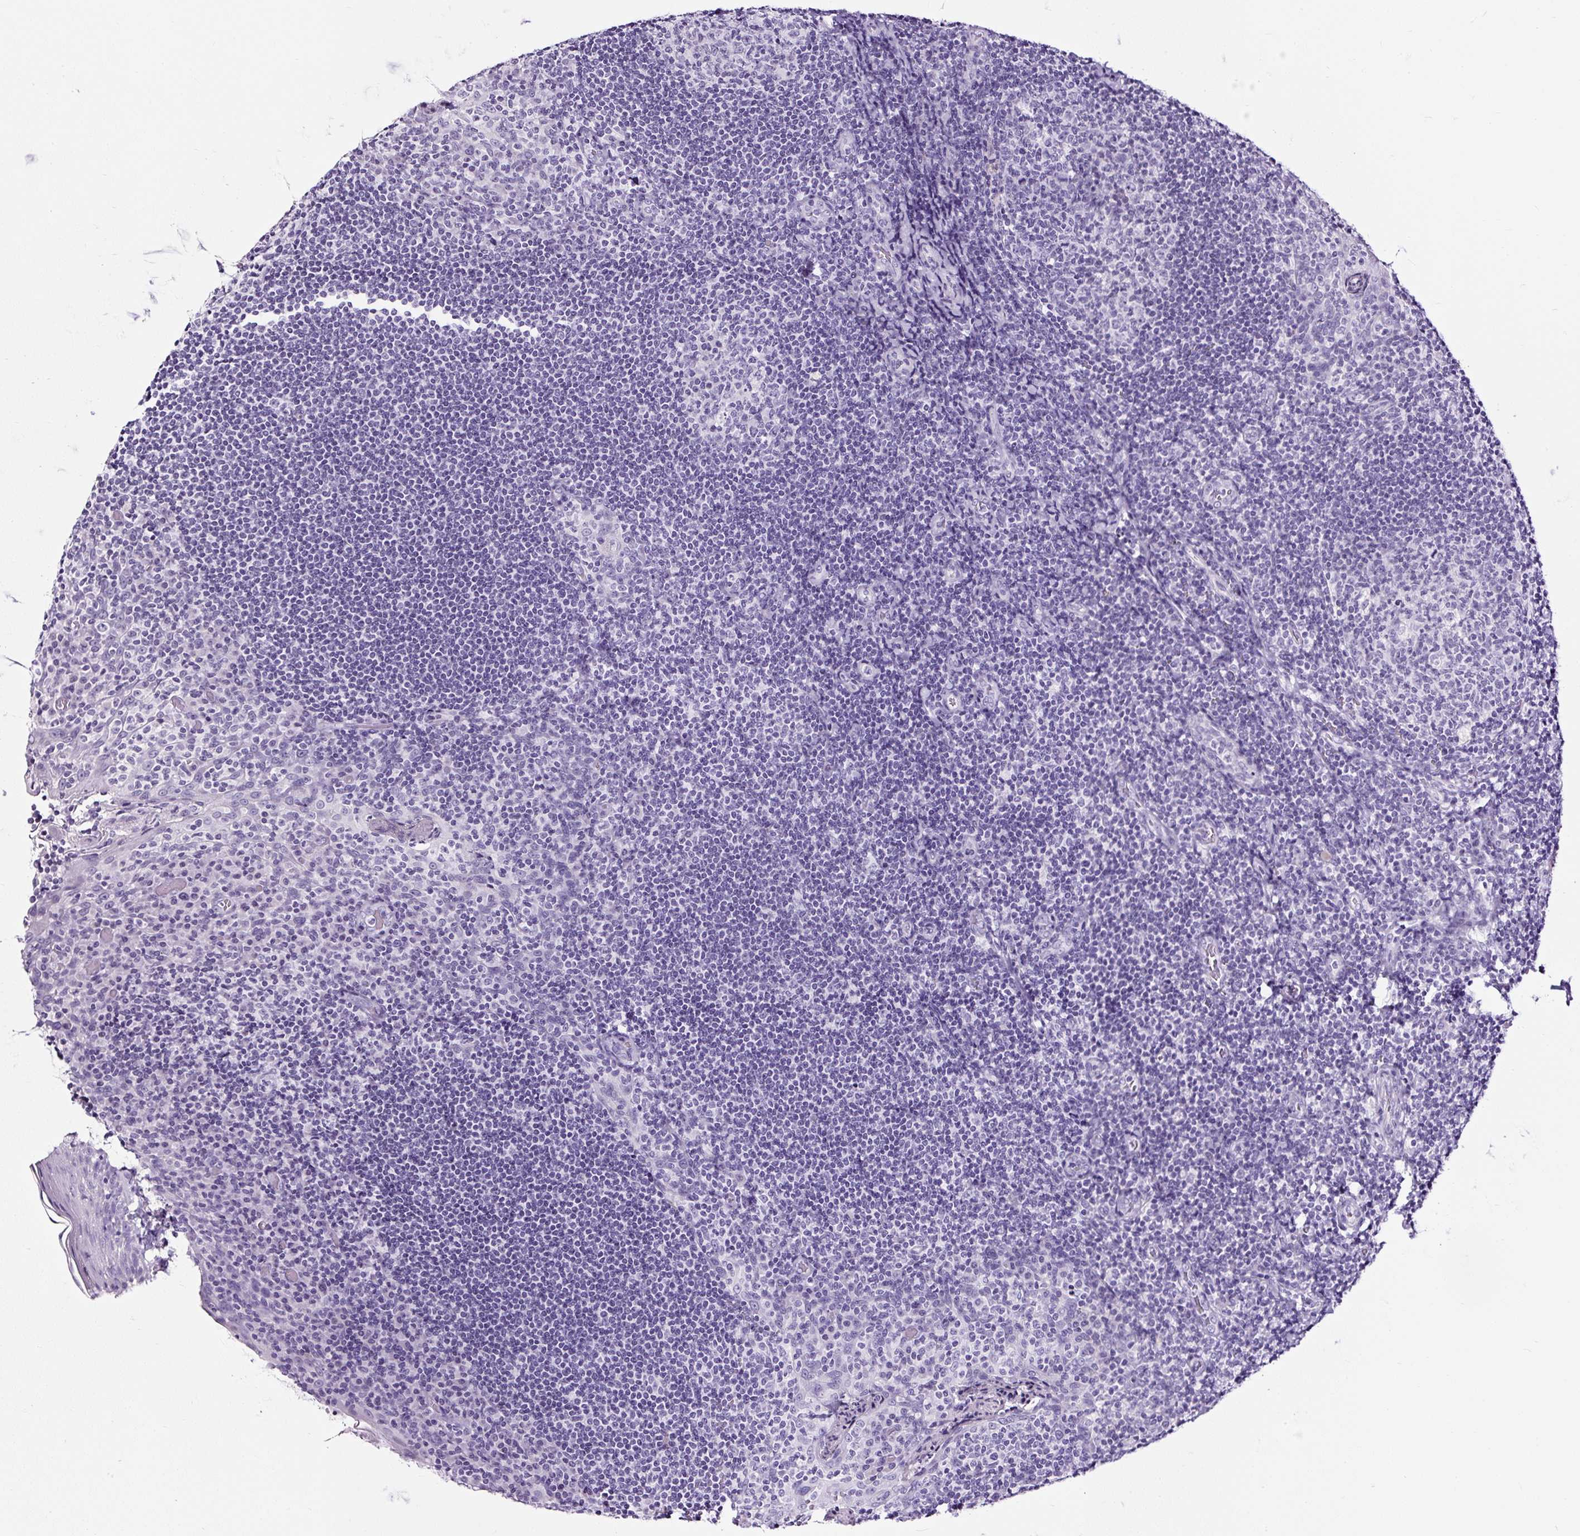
{"staining": {"intensity": "negative", "quantity": "none", "location": "none"}, "tissue": "tonsil", "cell_type": "Germinal center cells", "image_type": "normal", "snomed": [{"axis": "morphology", "description": "Normal tissue, NOS"}, {"axis": "topography", "description": "Tonsil"}], "caption": "Immunohistochemical staining of normal human tonsil shows no significant expression in germinal center cells. (Brightfield microscopy of DAB immunohistochemistry (IHC) at high magnification).", "gene": "NPHS2", "patient": {"sex": "male", "age": 17}}